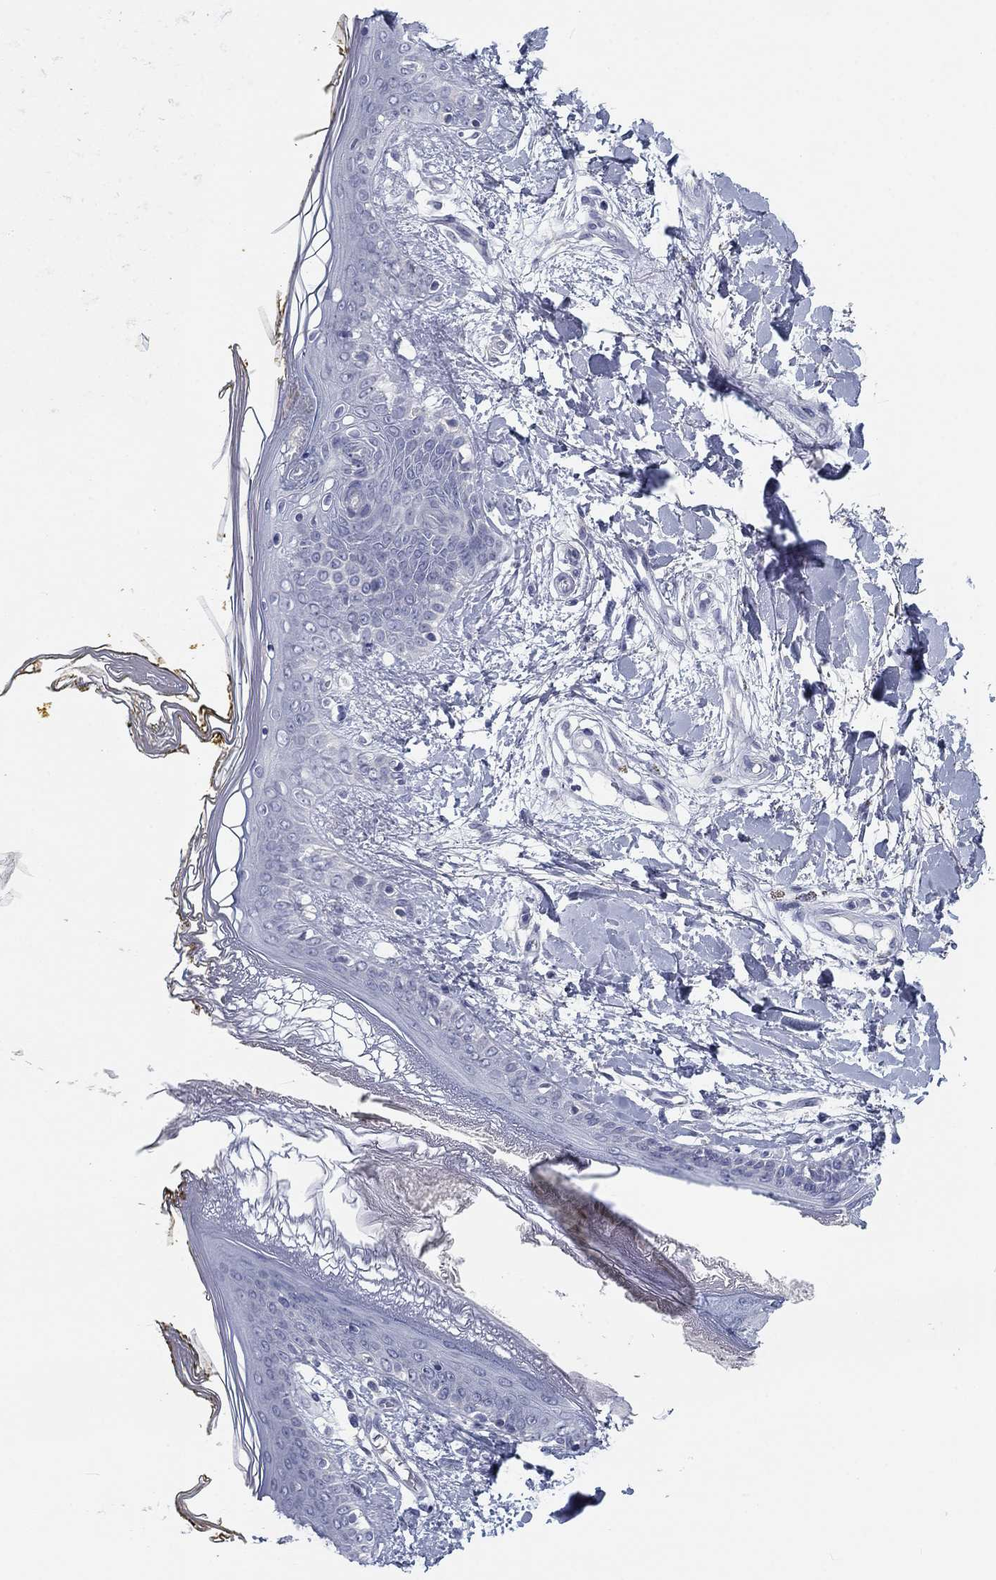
{"staining": {"intensity": "negative", "quantity": "none", "location": "none"}, "tissue": "skin", "cell_type": "Fibroblasts", "image_type": "normal", "snomed": [{"axis": "morphology", "description": "Normal tissue, NOS"}, {"axis": "topography", "description": "Skin"}], "caption": "A high-resolution image shows immunohistochemistry staining of unremarkable skin, which exhibits no significant positivity in fibroblasts. The staining is performed using DAB (3,3'-diaminobenzidine) brown chromogen with nuclei counter-stained in using hematoxylin.", "gene": "CALB1", "patient": {"sex": "female", "age": 34}}